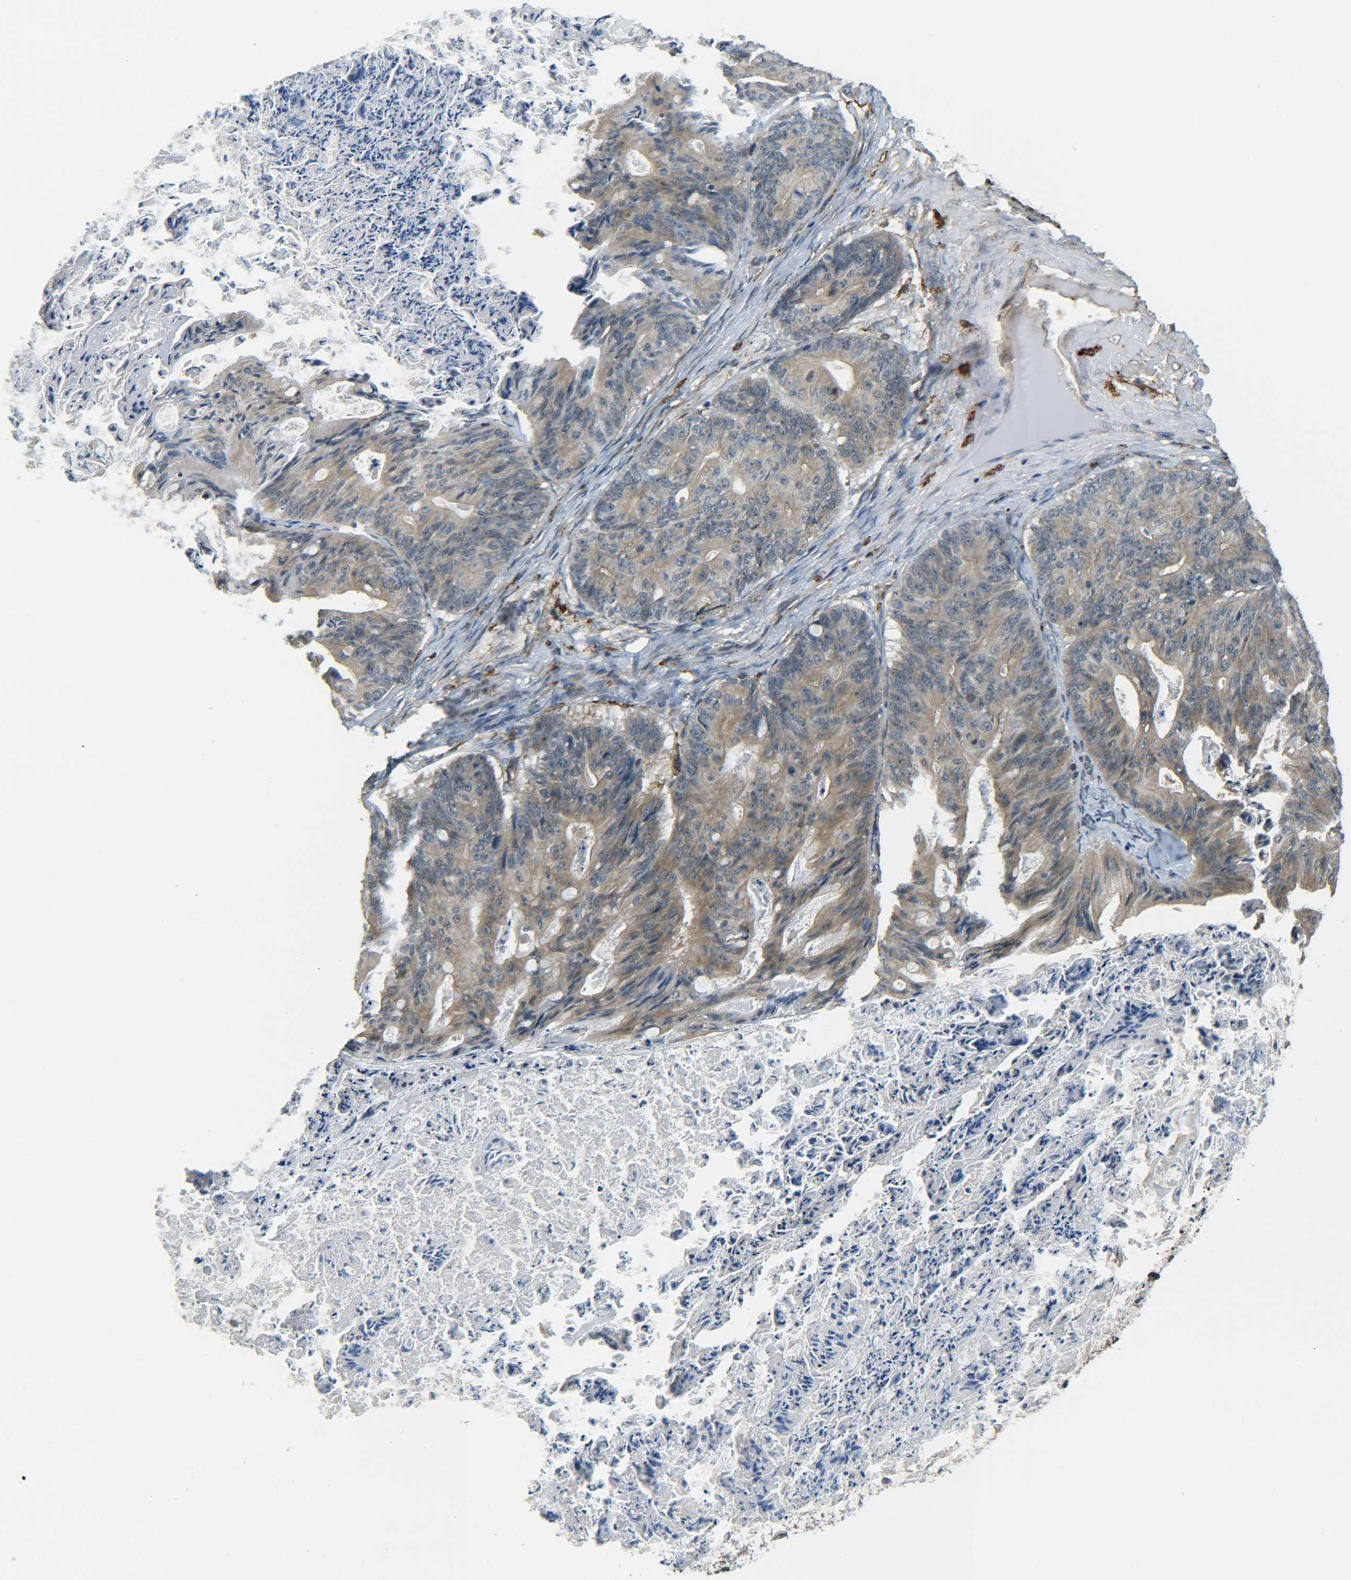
{"staining": {"intensity": "weak", "quantity": ">75%", "location": "cytoplasmic/membranous"}, "tissue": "ovarian cancer", "cell_type": "Tumor cells", "image_type": "cancer", "snomed": [{"axis": "morphology", "description": "Cystadenocarcinoma, mucinous, NOS"}, {"axis": "topography", "description": "Ovary"}], "caption": "Ovarian cancer (mucinous cystadenocarcinoma) stained for a protein exhibits weak cytoplasmic/membranous positivity in tumor cells. (IHC, brightfield microscopy, high magnification).", "gene": "DAB2", "patient": {"sex": "female", "age": 37}}